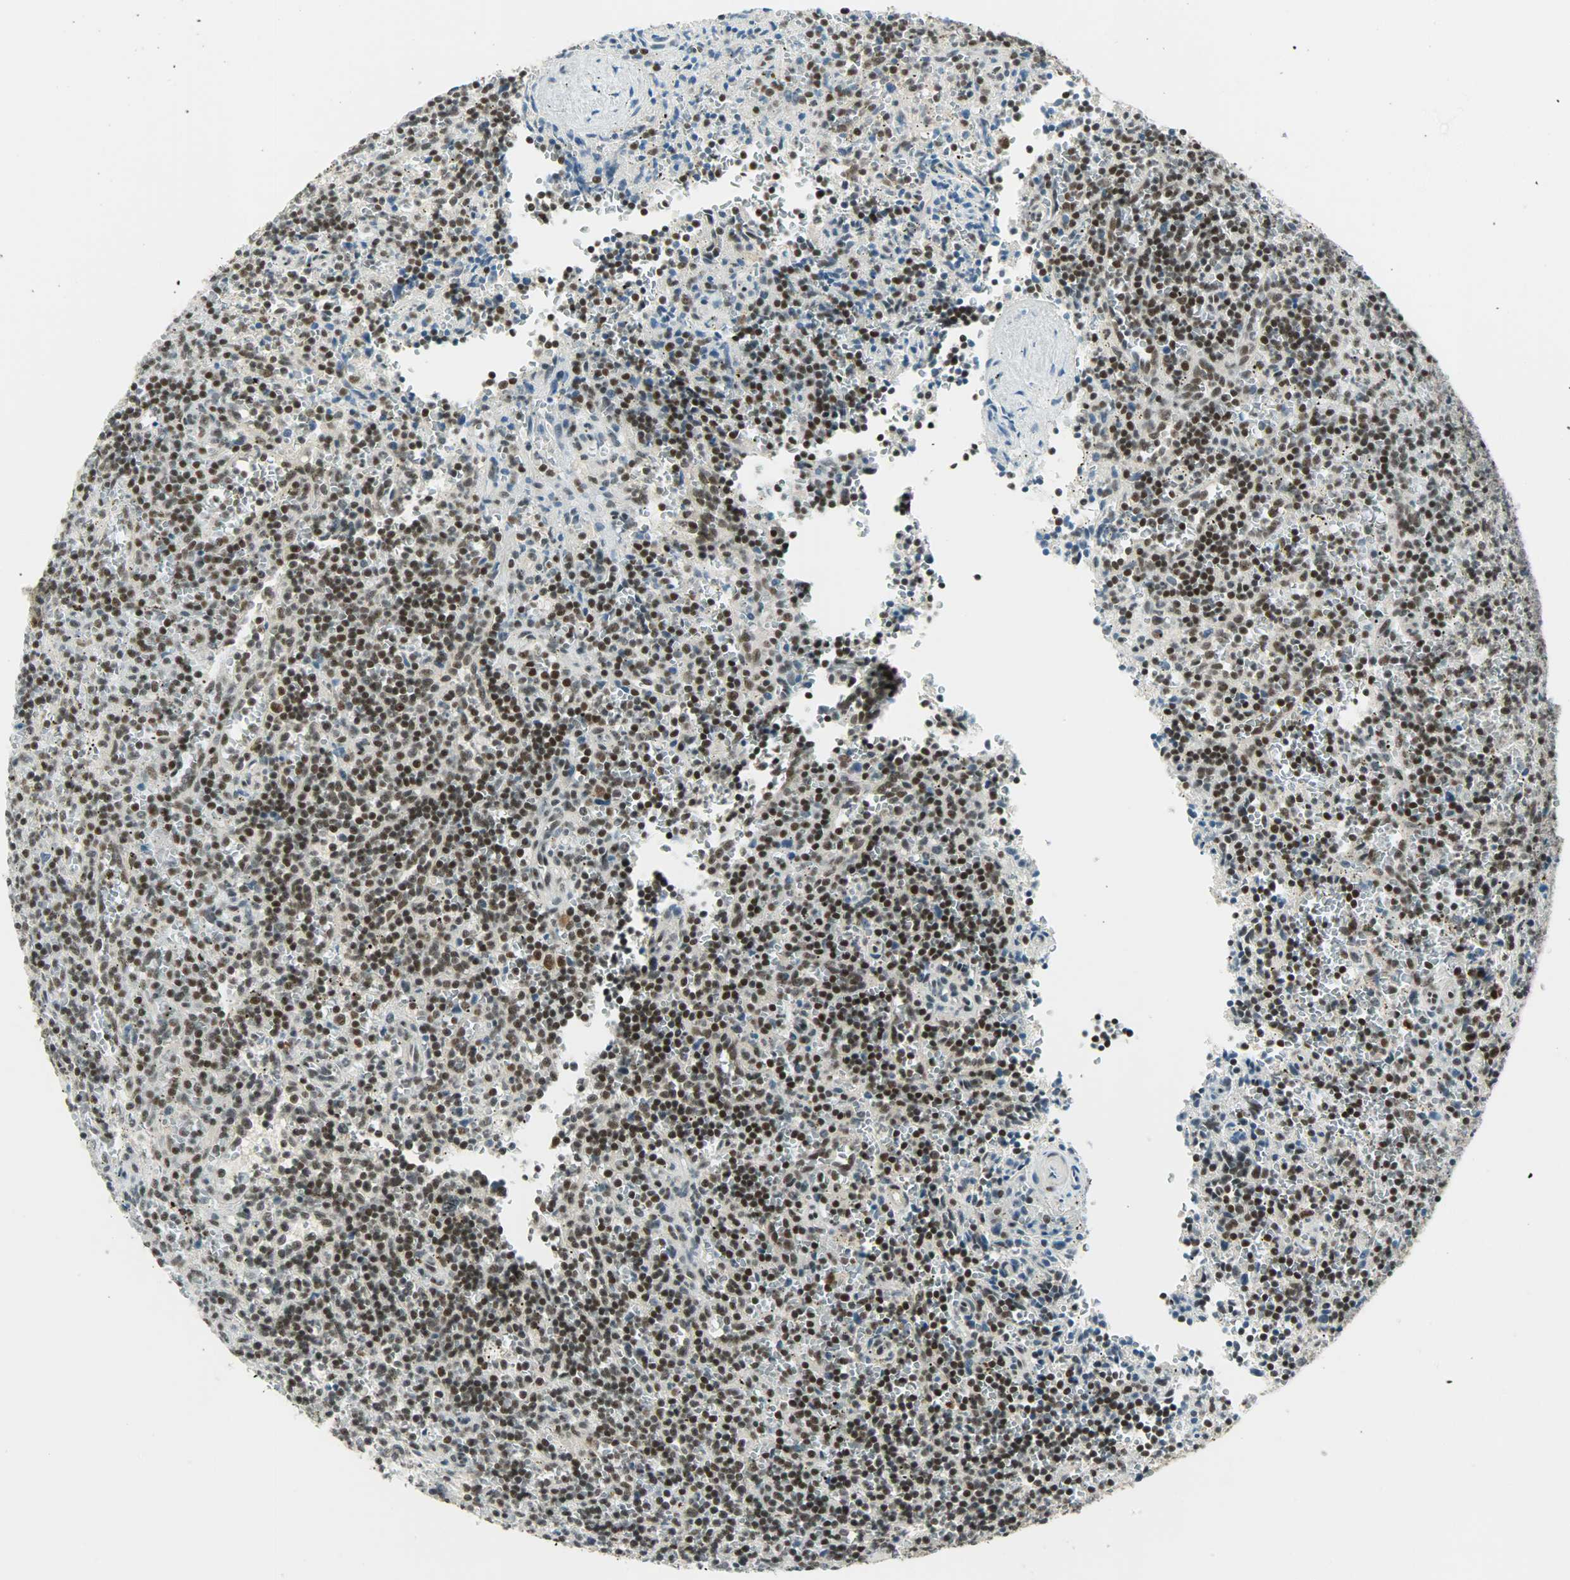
{"staining": {"intensity": "strong", "quantity": ">75%", "location": "nuclear"}, "tissue": "lymphoma", "cell_type": "Tumor cells", "image_type": "cancer", "snomed": [{"axis": "morphology", "description": "Malignant lymphoma, non-Hodgkin's type, Low grade"}, {"axis": "topography", "description": "Spleen"}], "caption": "Protein analysis of low-grade malignant lymphoma, non-Hodgkin's type tissue demonstrates strong nuclear expression in approximately >75% of tumor cells.", "gene": "SUGP1", "patient": {"sex": "male", "age": 73}}